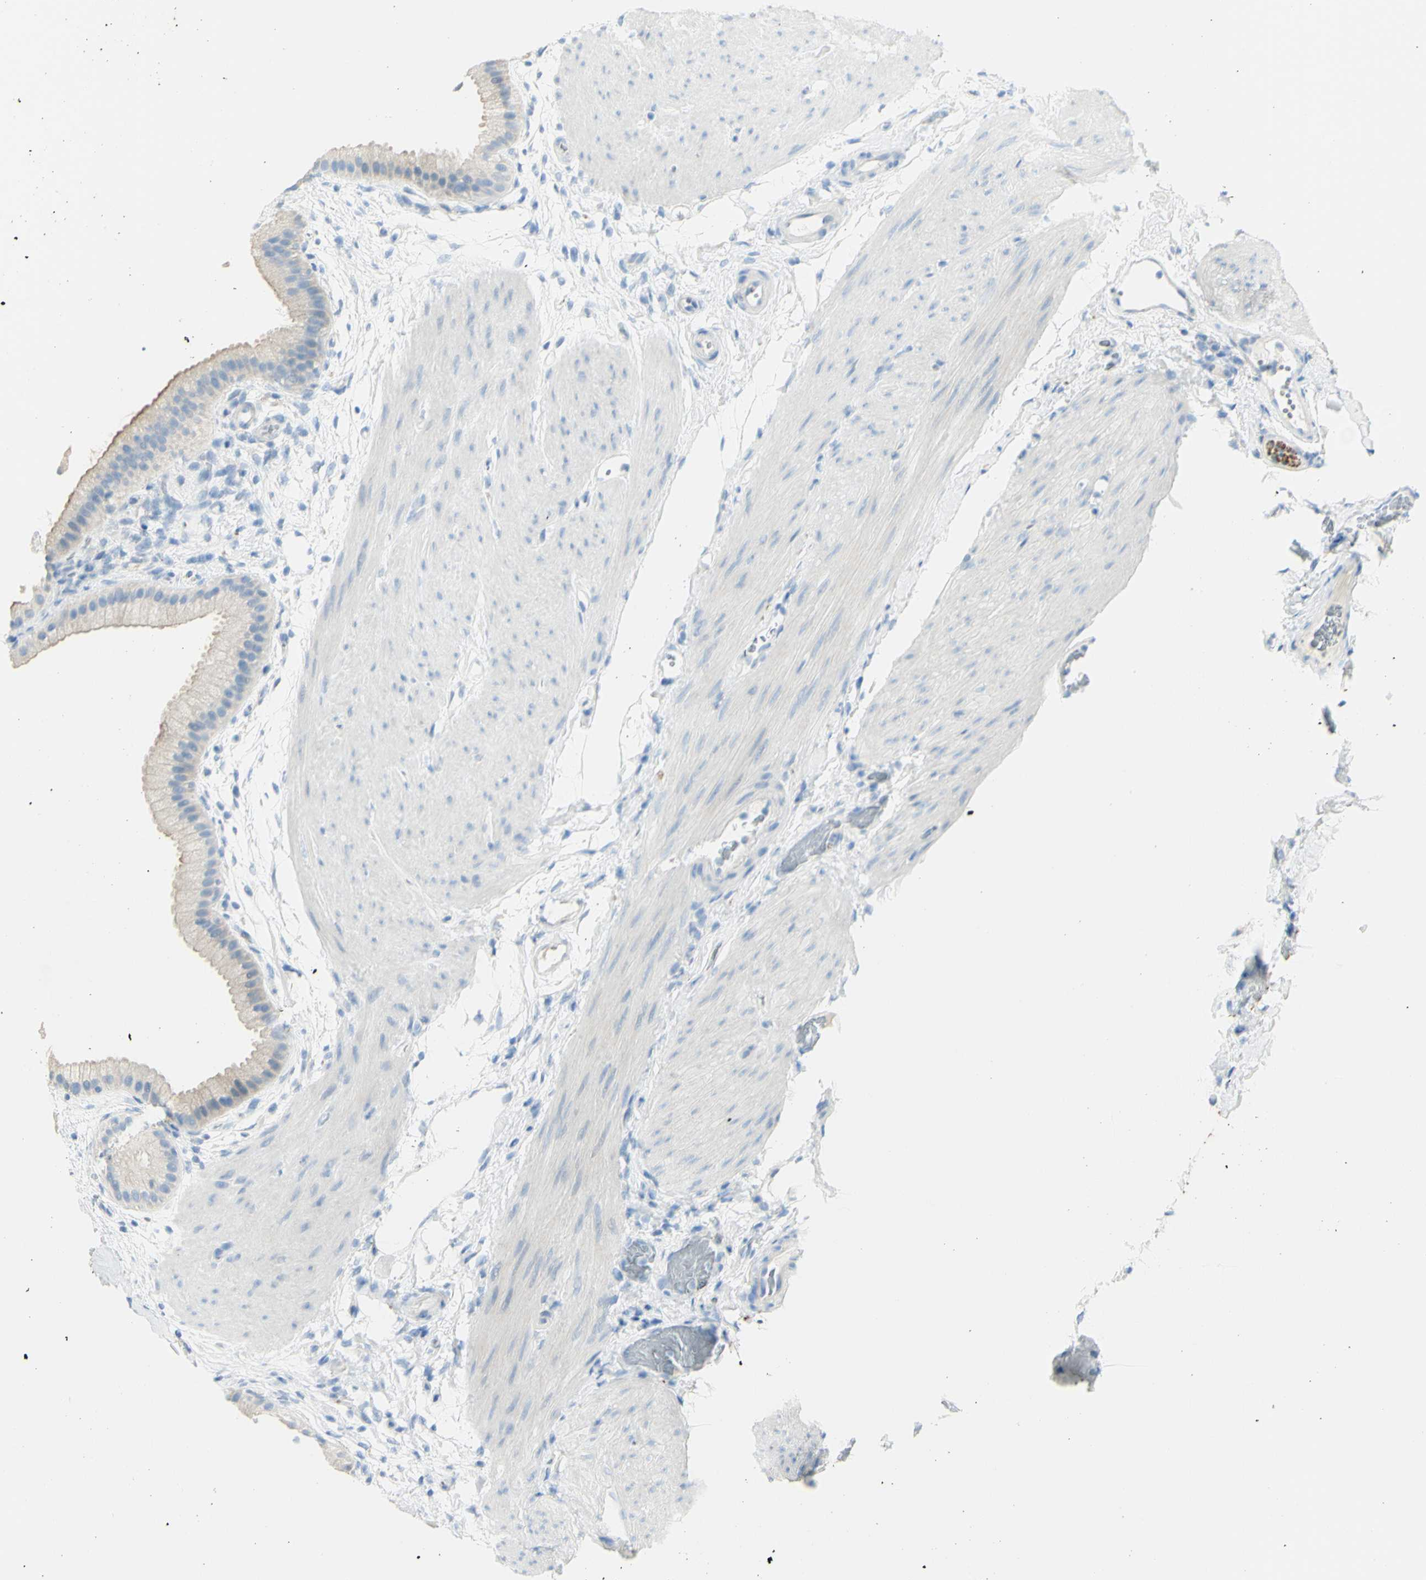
{"staining": {"intensity": "moderate", "quantity": "25%-75%", "location": "cytoplasmic/membranous"}, "tissue": "gallbladder", "cell_type": "Glandular cells", "image_type": "normal", "snomed": [{"axis": "morphology", "description": "Normal tissue, NOS"}, {"axis": "topography", "description": "Gallbladder"}], "caption": "Glandular cells demonstrate medium levels of moderate cytoplasmic/membranous staining in about 25%-75% of cells in normal human gallbladder.", "gene": "TSPAN1", "patient": {"sex": "female", "age": 64}}